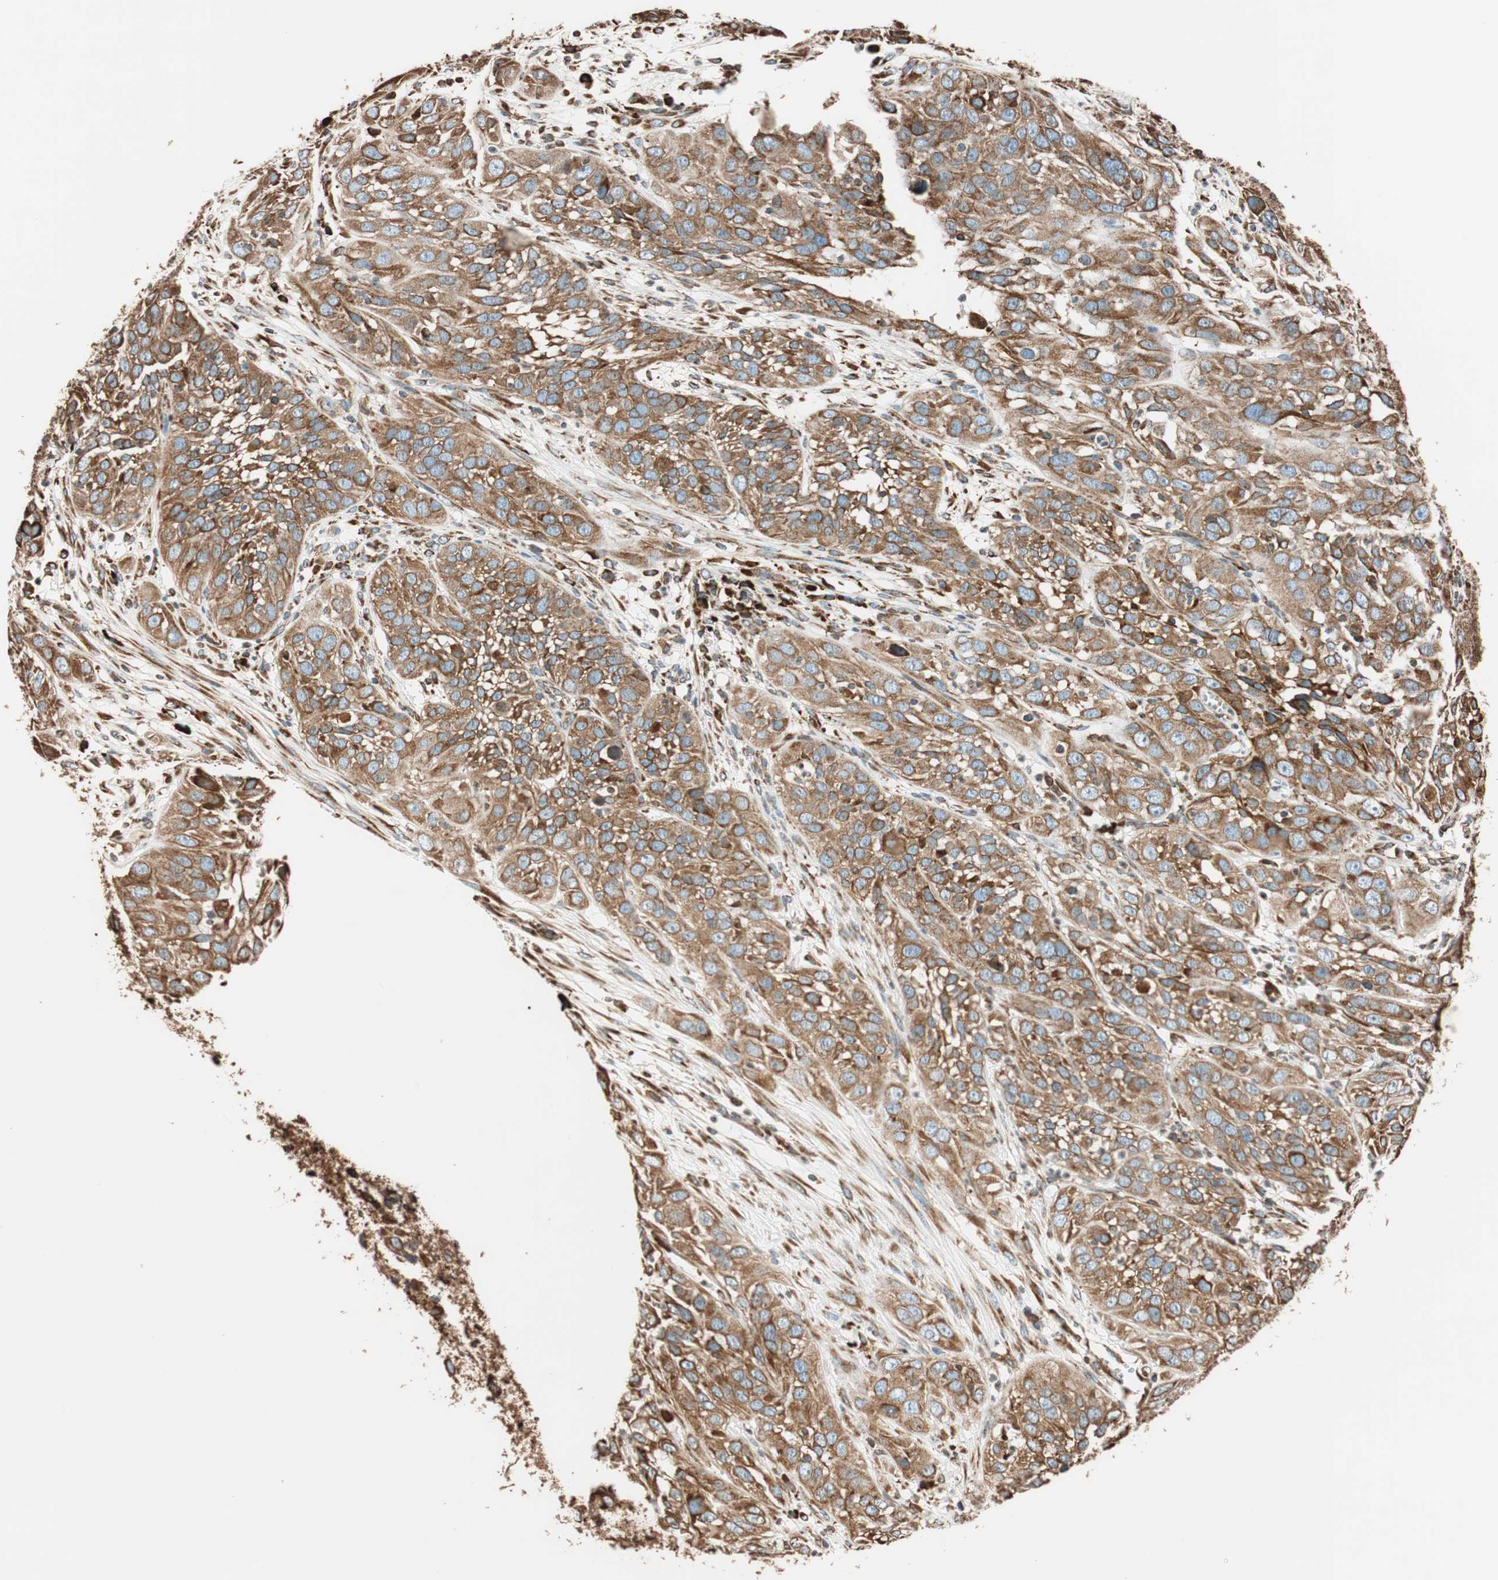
{"staining": {"intensity": "moderate", "quantity": ">75%", "location": "cytoplasmic/membranous"}, "tissue": "cervical cancer", "cell_type": "Tumor cells", "image_type": "cancer", "snomed": [{"axis": "morphology", "description": "Squamous cell carcinoma, NOS"}, {"axis": "topography", "description": "Cervix"}], "caption": "DAB immunohistochemical staining of cervical cancer reveals moderate cytoplasmic/membranous protein staining in about >75% of tumor cells. Using DAB (3,3'-diaminobenzidine) (brown) and hematoxylin (blue) stains, captured at high magnification using brightfield microscopy.", "gene": "PRKCSH", "patient": {"sex": "female", "age": 32}}